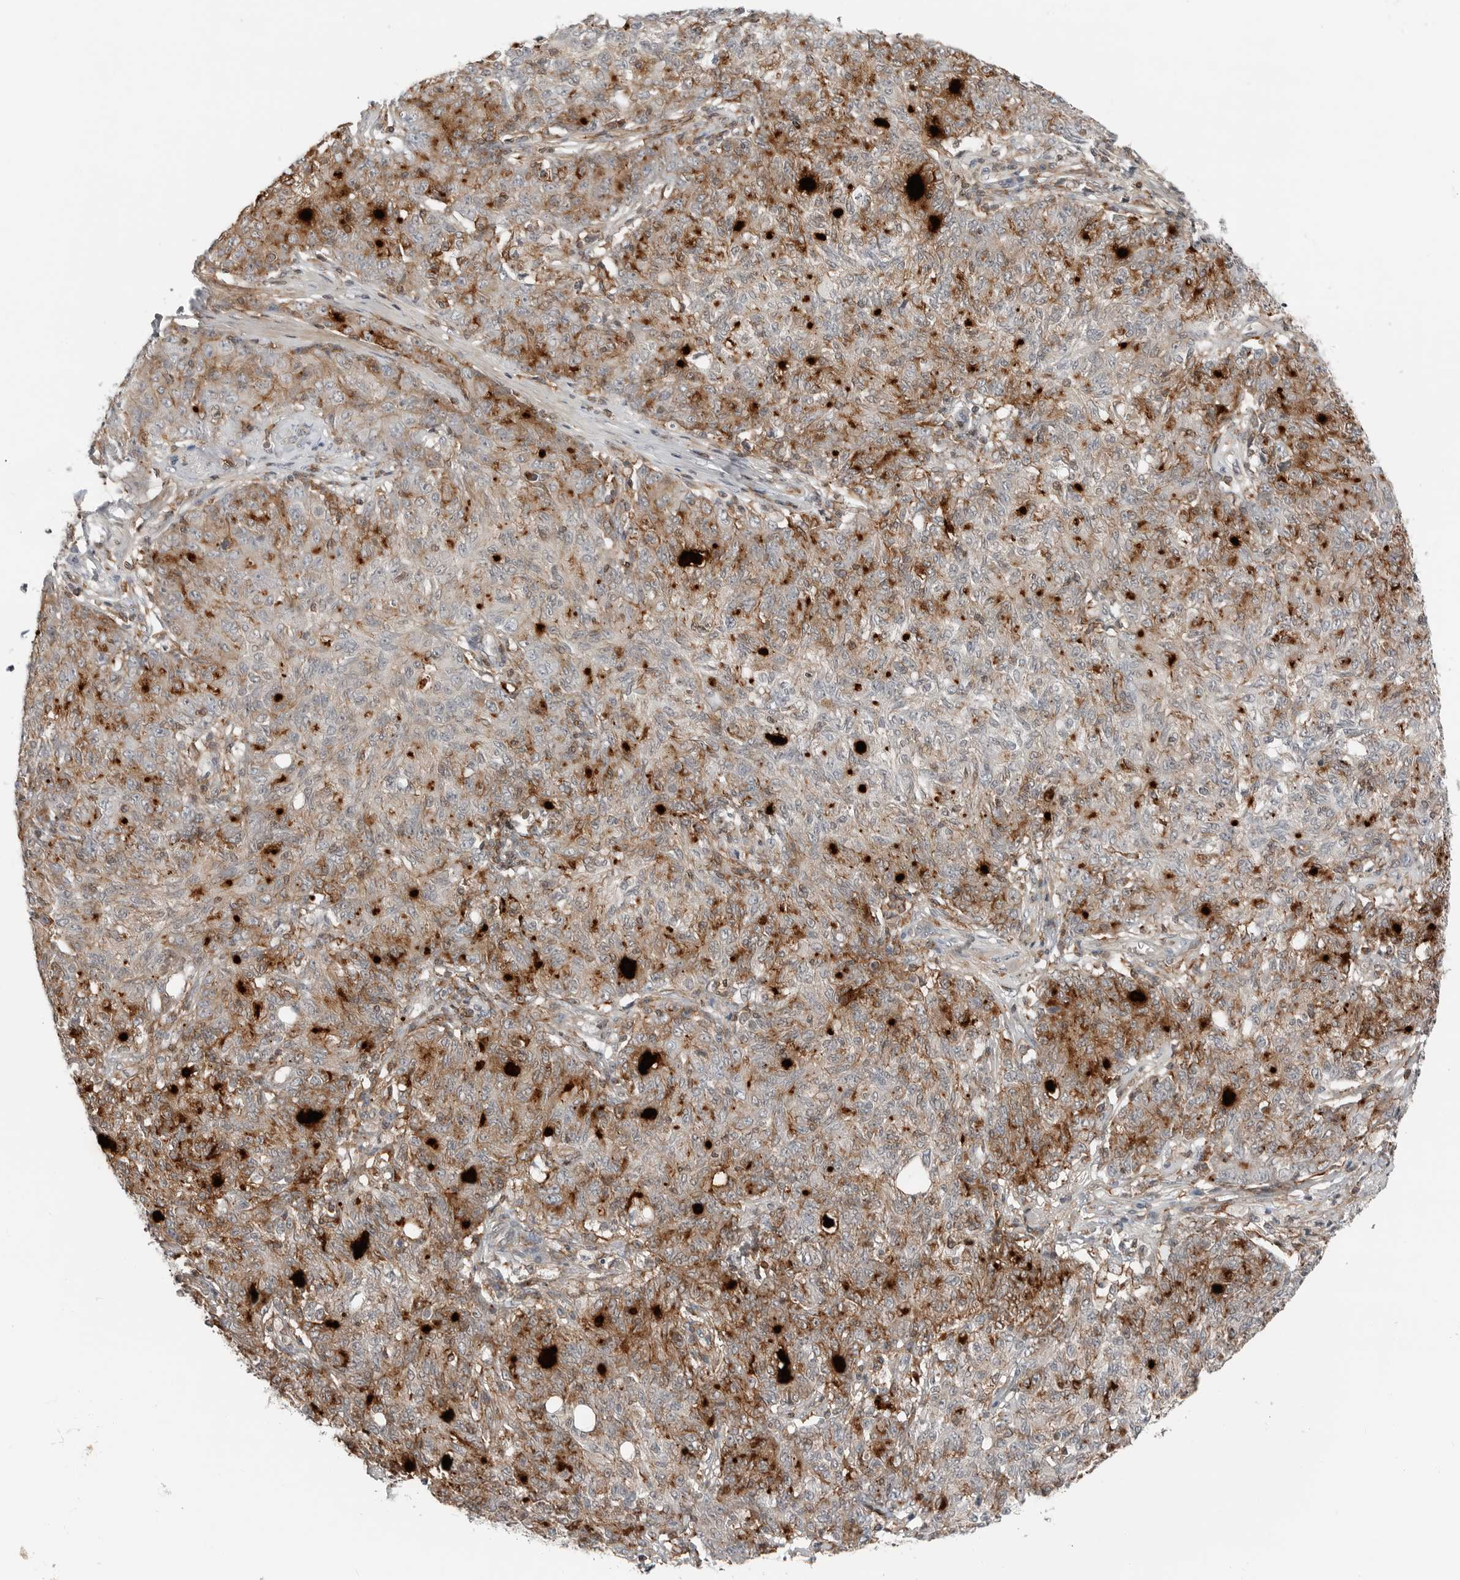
{"staining": {"intensity": "moderate", "quantity": ">75%", "location": "cytoplasmic/membranous"}, "tissue": "ovarian cancer", "cell_type": "Tumor cells", "image_type": "cancer", "snomed": [{"axis": "morphology", "description": "Carcinoma, endometroid"}, {"axis": "topography", "description": "Ovary"}], "caption": "Protein analysis of ovarian endometroid carcinoma tissue exhibits moderate cytoplasmic/membranous positivity in about >75% of tumor cells. The staining was performed using DAB (3,3'-diaminobenzidine), with brown indicating positive protein expression. Nuclei are stained blue with hematoxylin.", "gene": "LEFTY2", "patient": {"sex": "female", "age": 42}}